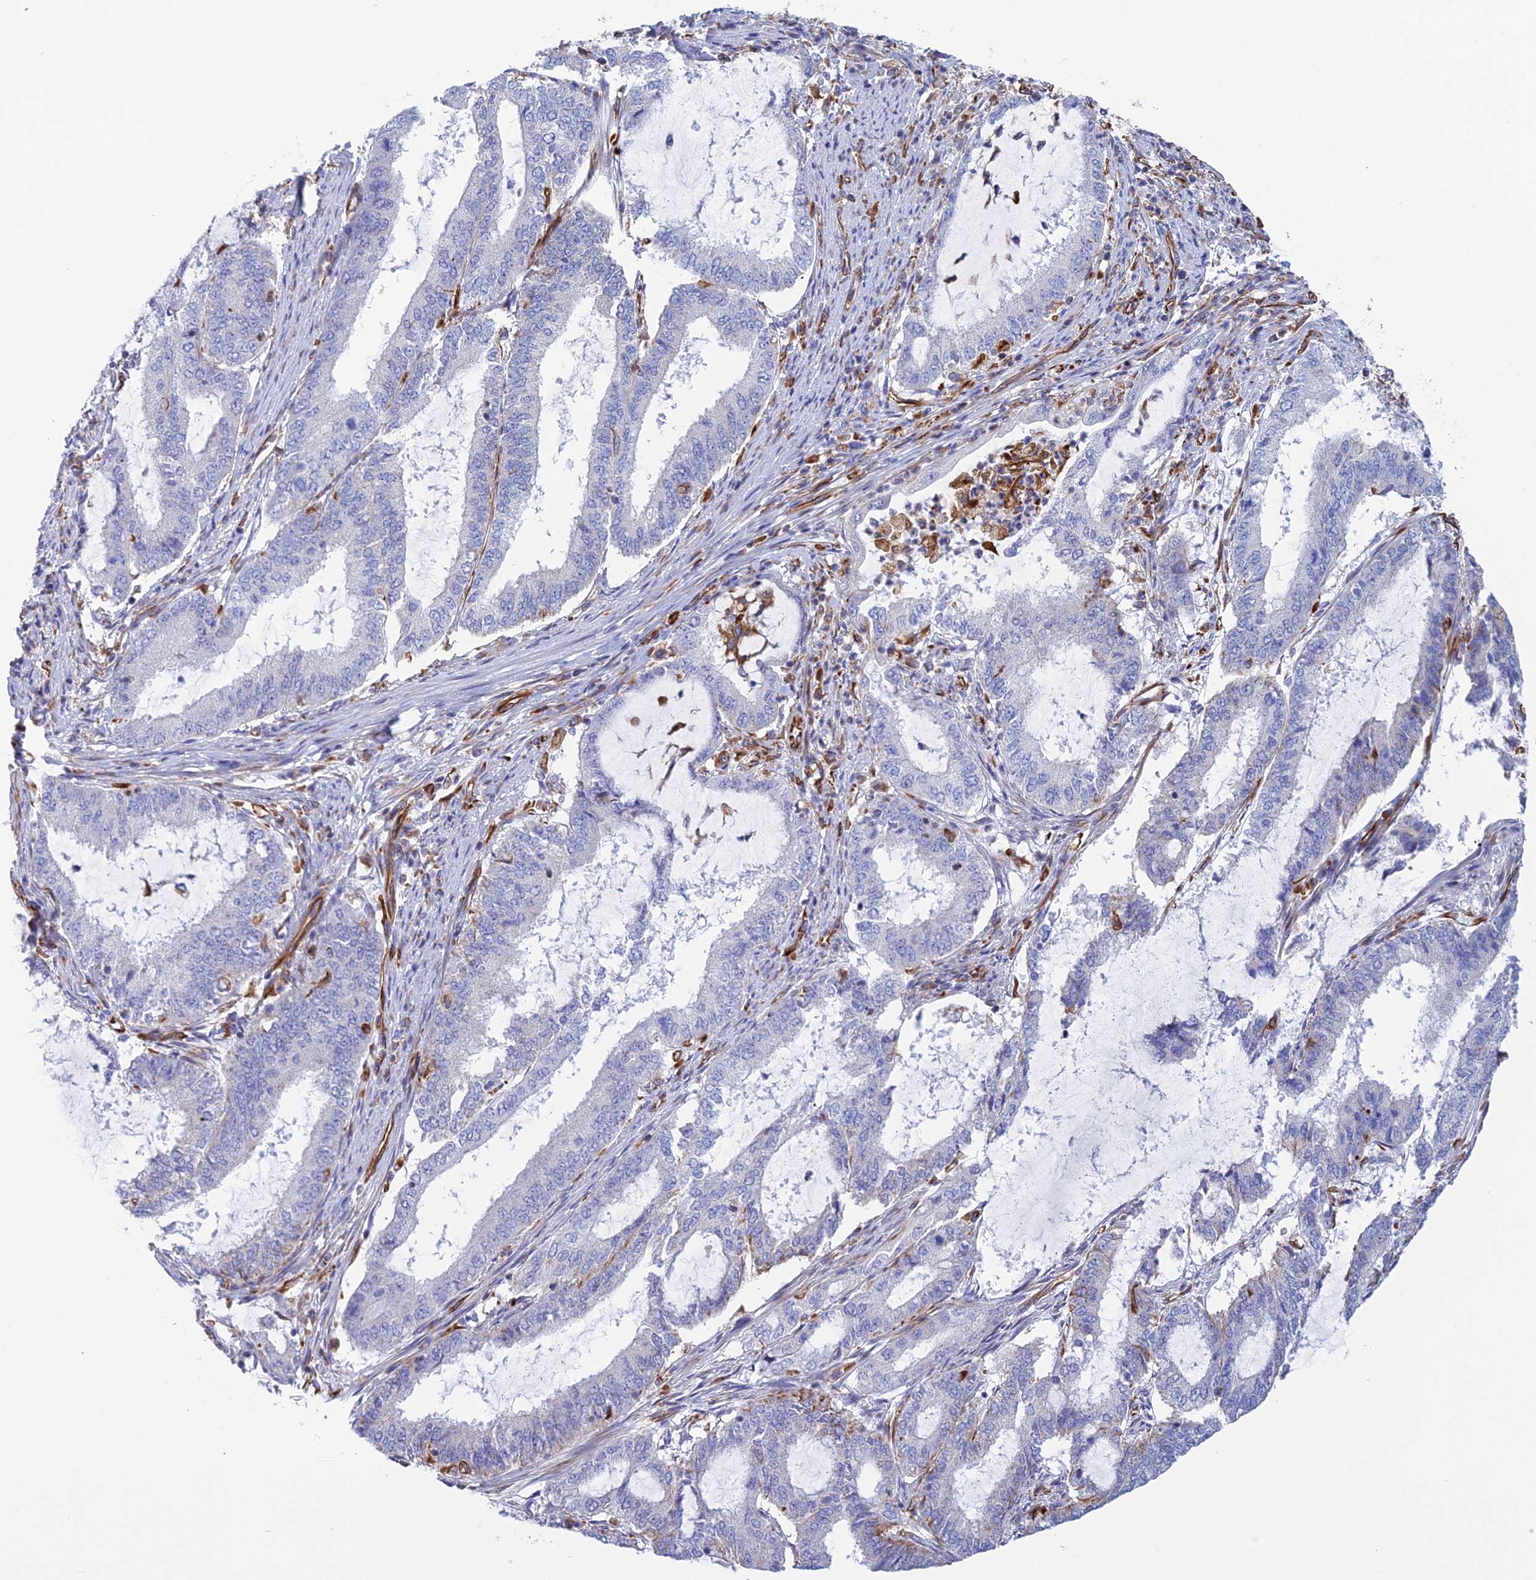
{"staining": {"intensity": "negative", "quantity": "none", "location": "none"}, "tissue": "endometrial cancer", "cell_type": "Tumor cells", "image_type": "cancer", "snomed": [{"axis": "morphology", "description": "Adenocarcinoma, NOS"}, {"axis": "topography", "description": "Endometrium"}], "caption": "Endometrial cancer was stained to show a protein in brown. There is no significant staining in tumor cells.", "gene": "FBXL20", "patient": {"sex": "female", "age": 51}}